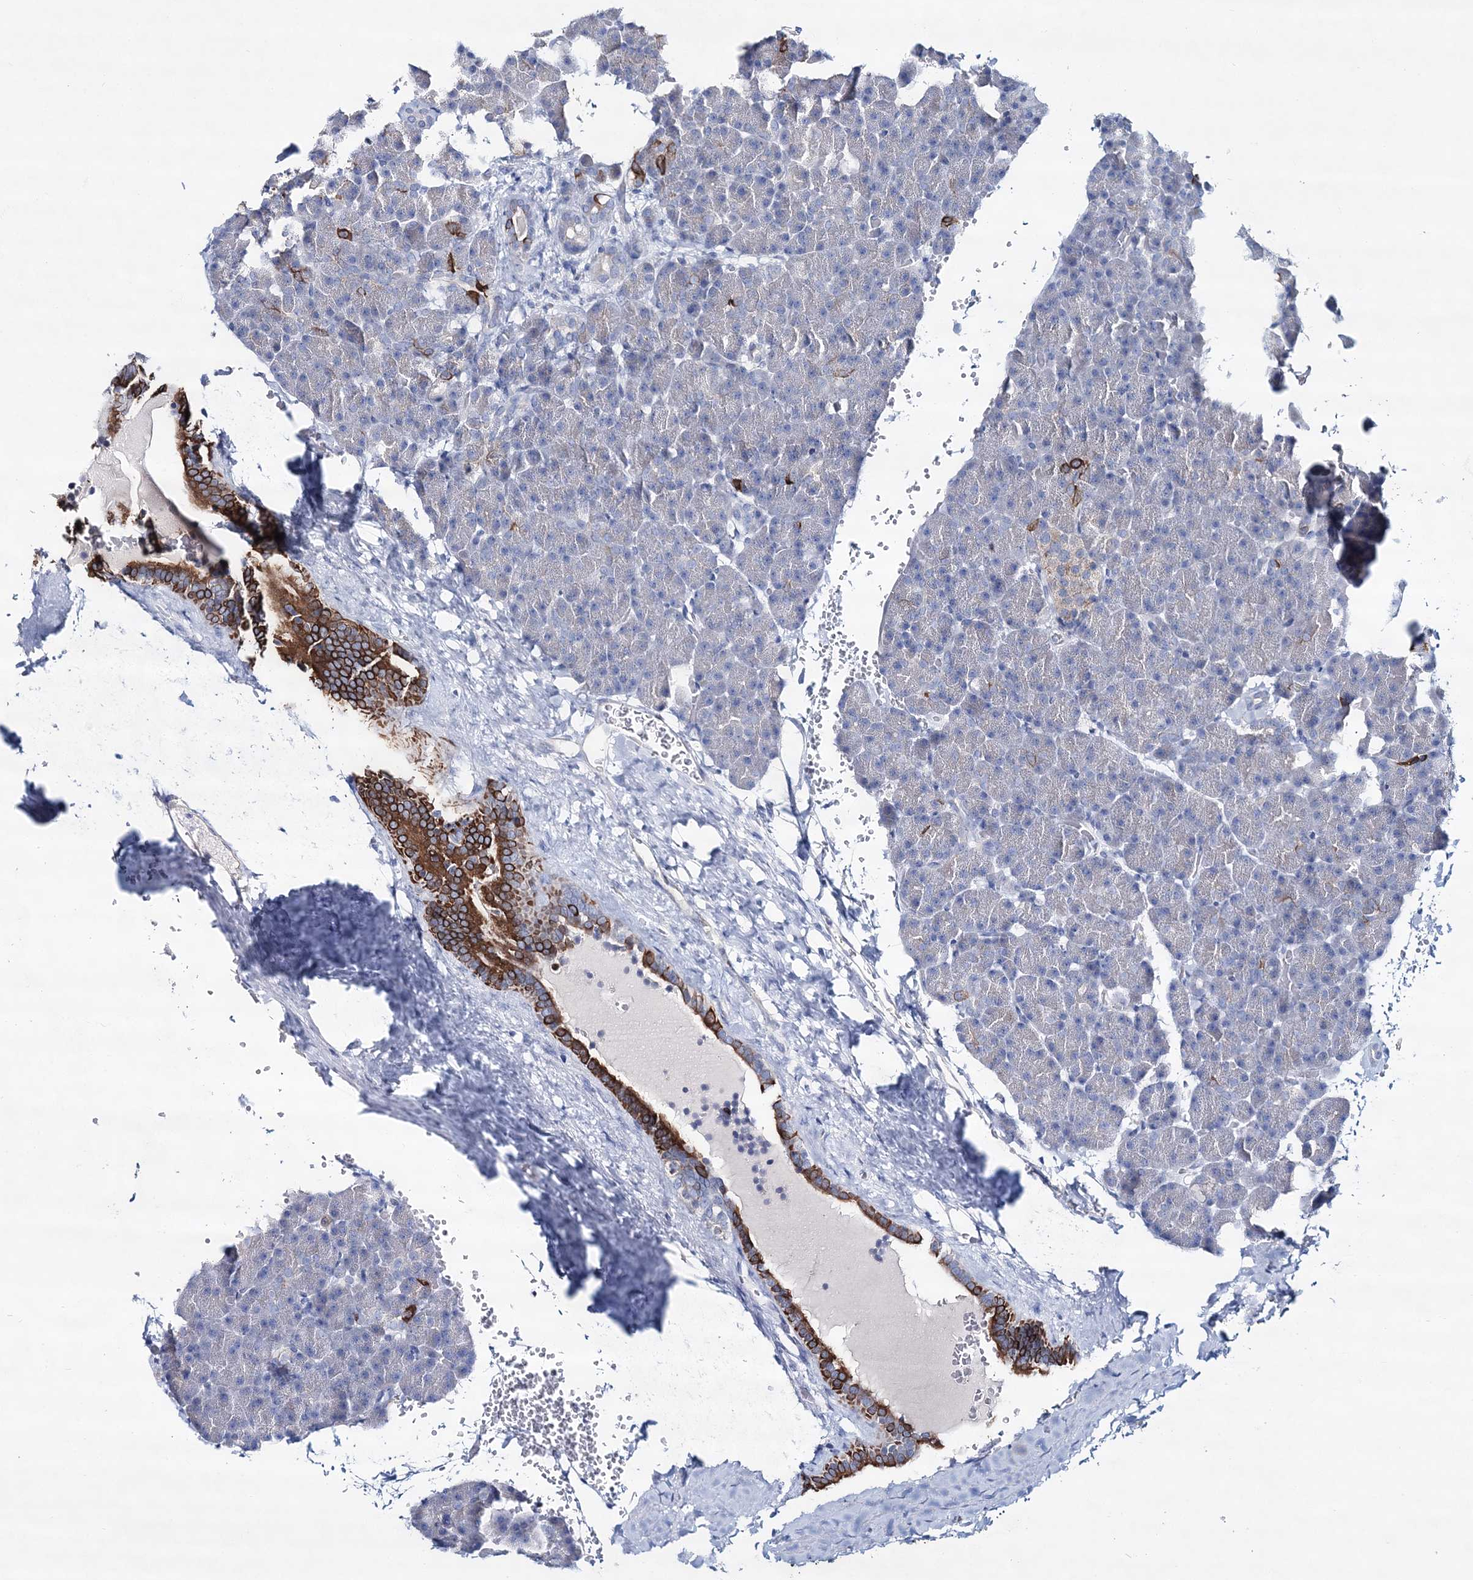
{"staining": {"intensity": "strong", "quantity": "25%-75%", "location": "cytoplasmic/membranous"}, "tissue": "pancreas", "cell_type": "Exocrine glandular cells", "image_type": "normal", "snomed": [{"axis": "morphology", "description": "Normal tissue, NOS"}, {"axis": "topography", "description": "Pancreas"}], "caption": "Immunohistochemical staining of benign human pancreas displays 25%-75% levels of strong cytoplasmic/membranous protein staining in about 25%-75% of exocrine glandular cells. (brown staining indicates protein expression, while blue staining denotes nuclei).", "gene": "ADGRL1", "patient": {"sex": "female", "age": 35}}